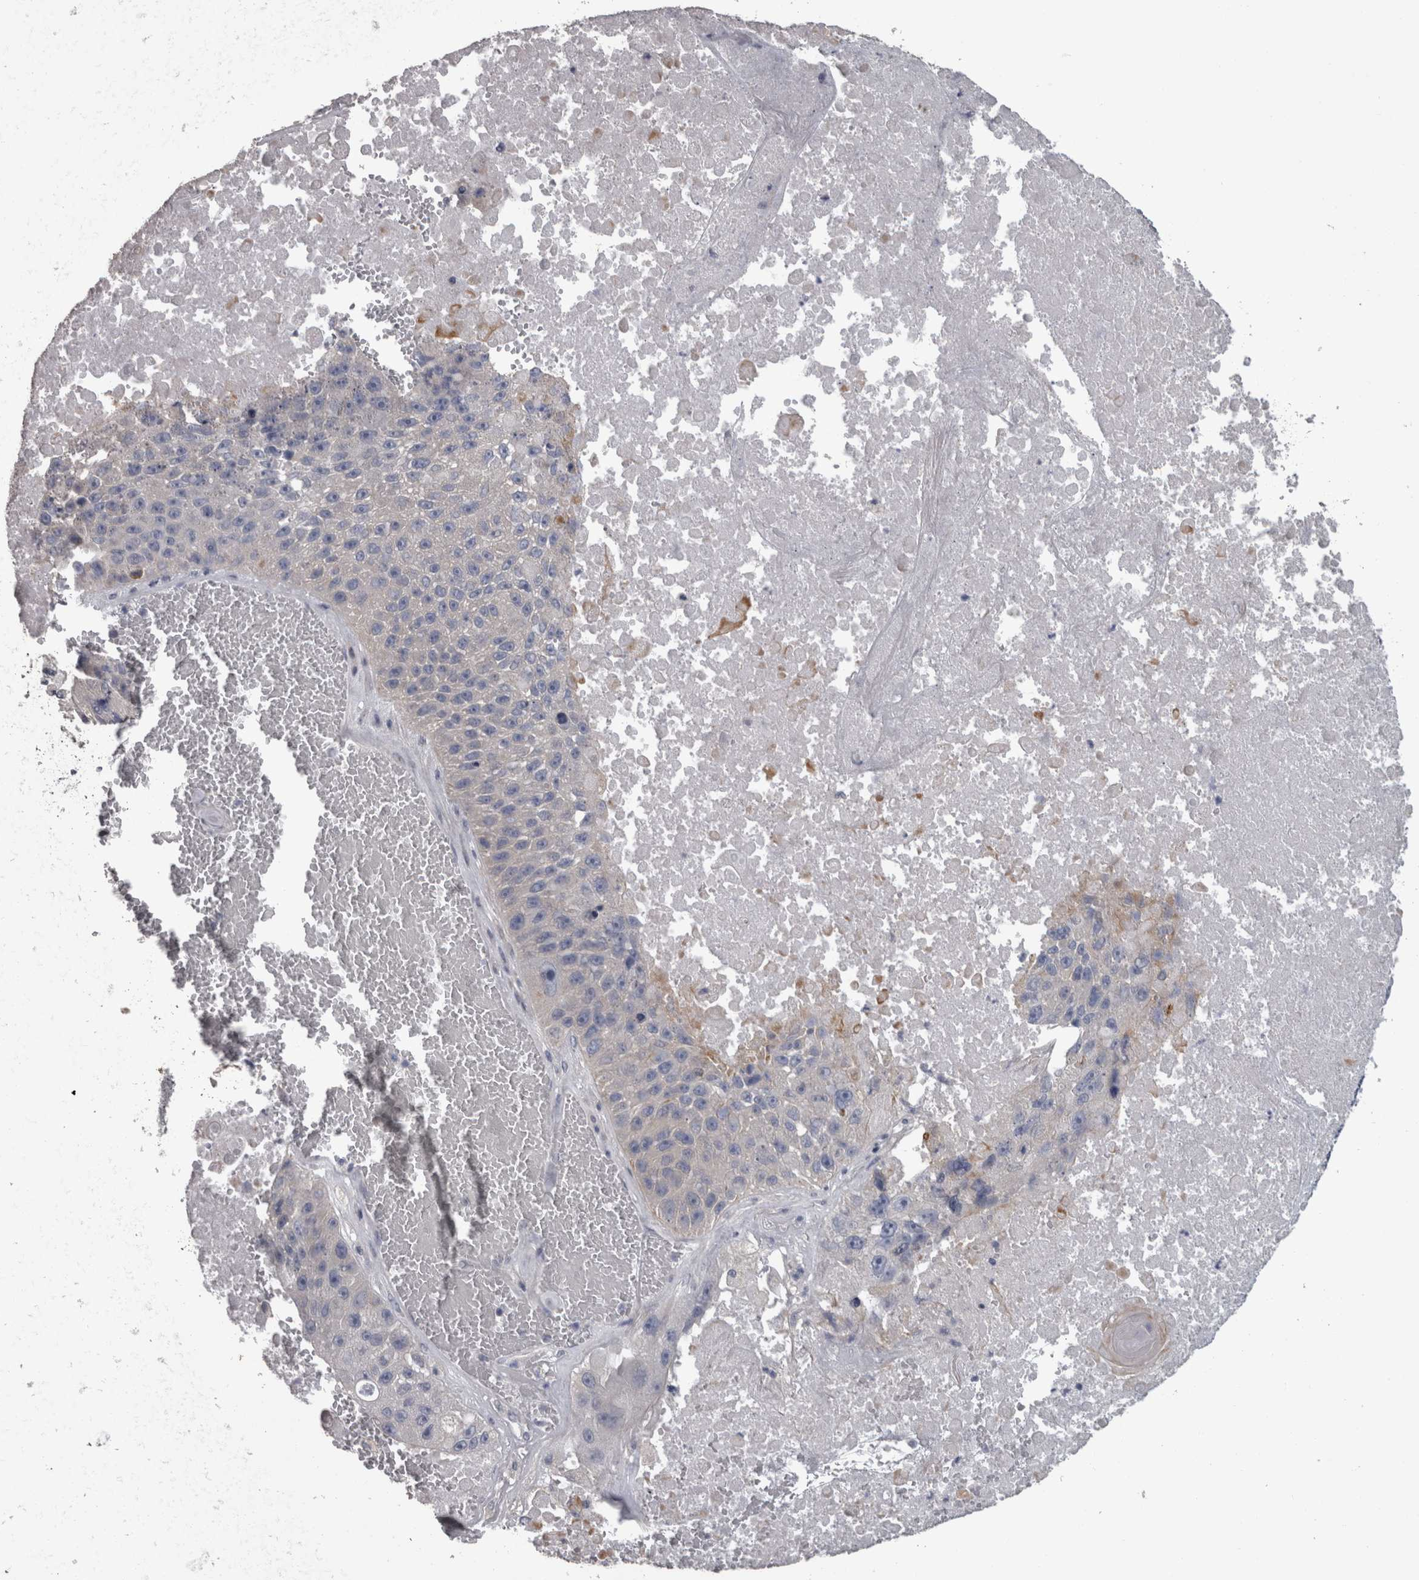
{"staining": {"intensity": "weak", "quantity": "<25%", "location": "cytoplasmic/membranous"}, "tissue": "lung cancer", "cell_type": "Tumor cells", "image_type": "cancer", "snomed": [{"axis": "morphology", "description": "Squamous cell carcinoma, NOS"}, {"axis": "topography", "description": "Lung"}], "caption": "The IHC photomicrograph has no significant staining in tumor cells of lung cancer tissue. (Brightfield microscopy of DAB (3,3'-diaminobenzidine) IHC at high magnification).", "gene": "EFEMP2", "patient": {"sex": "male", "age": 61}}